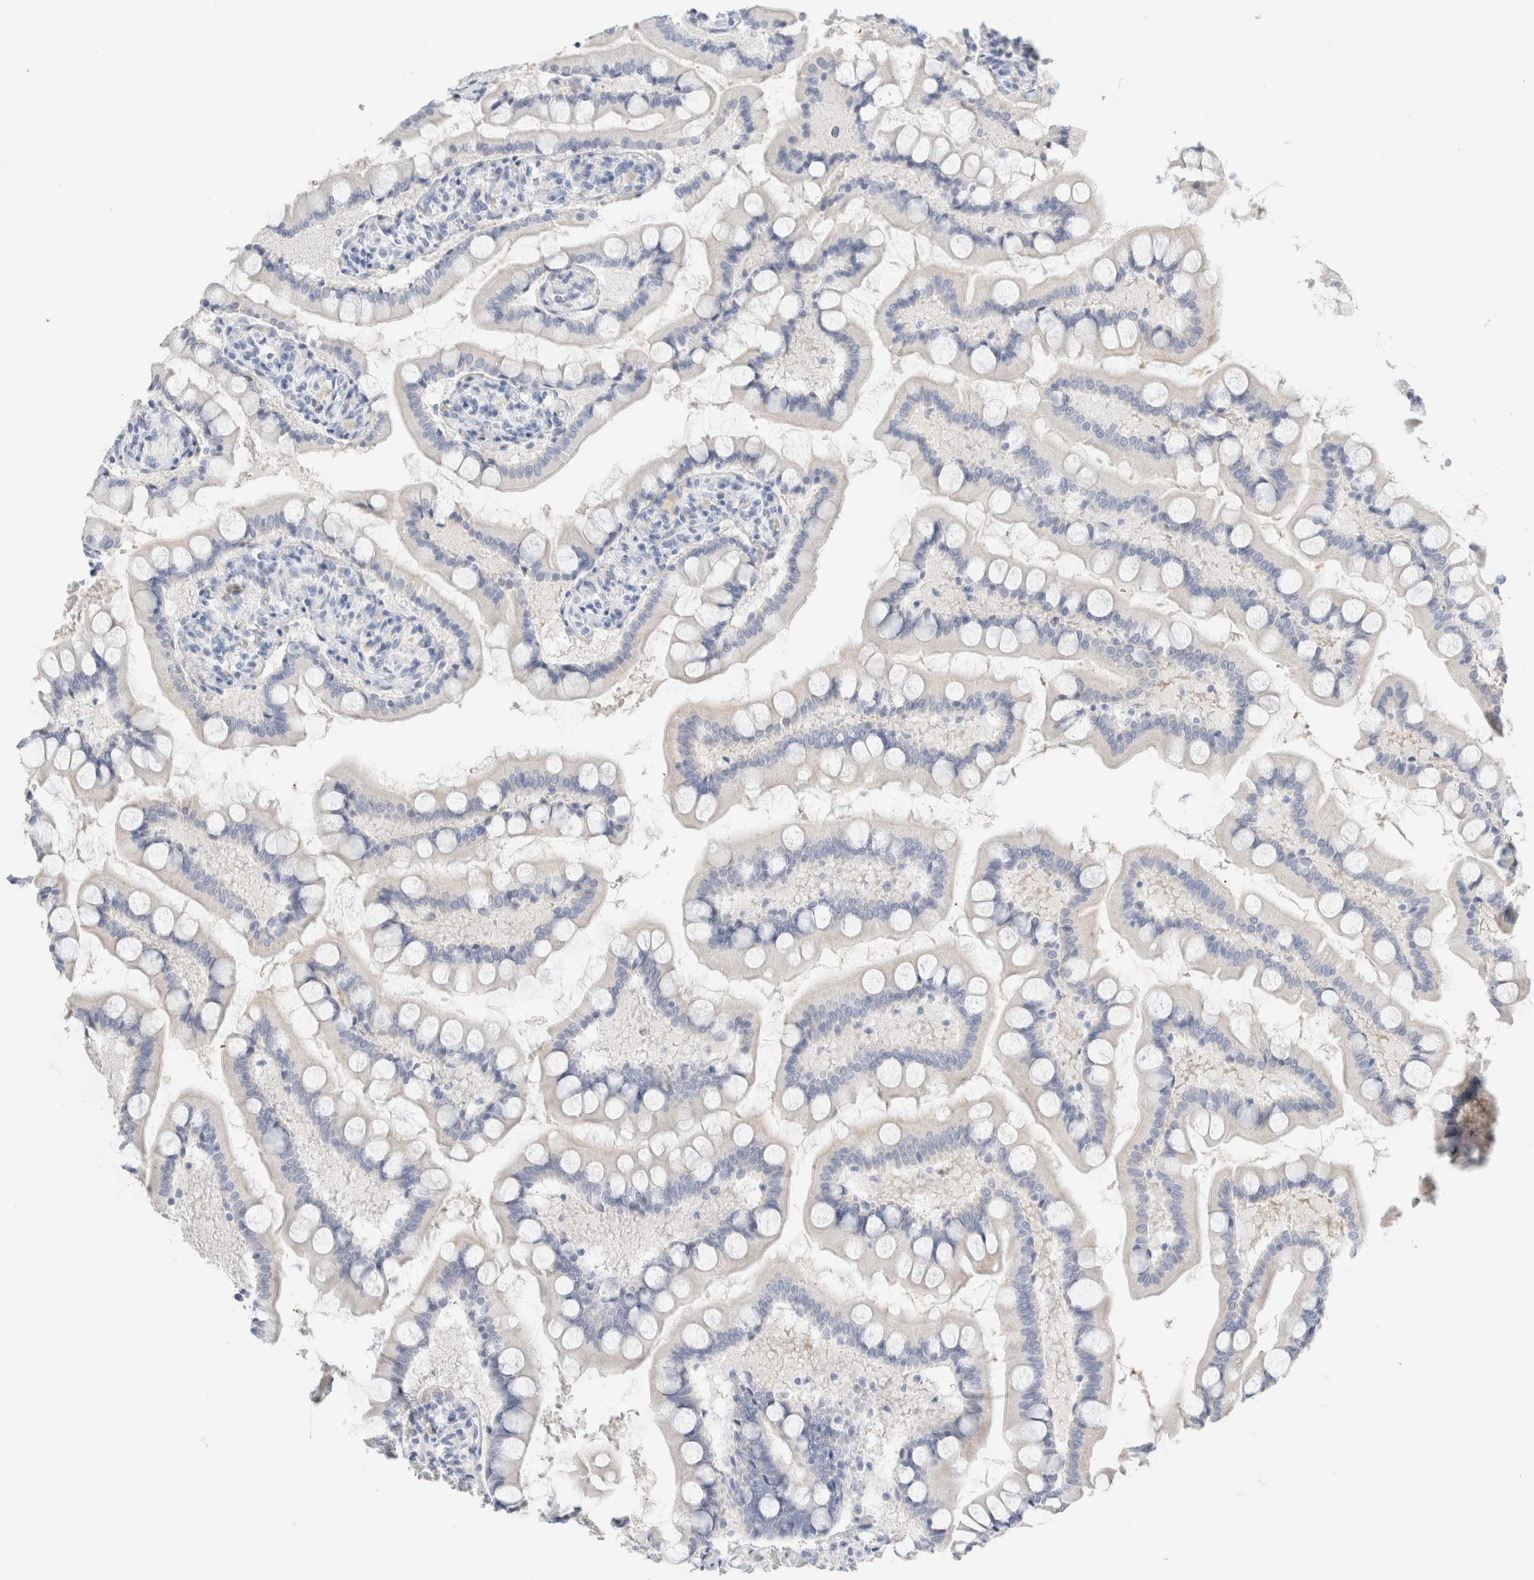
{"staining": {"intensity": "negative", "quantity": "none", "location": "none"}, "tissue": "small intestine", "cell_type": "Glandular cells", "image_type": "normal", "snomed": [{"axis": "morphology", "description": "Normal tissue, NOS"}, {"axis": "topography", "description": "Small intestine"}], "caption": "IHC micrograph of unremarkable small intestine stained for a protein (brown), which exhibits no staining in glandular cells.", "gene": "ARG1", "patient": {"sex": "male", "age": 41}}